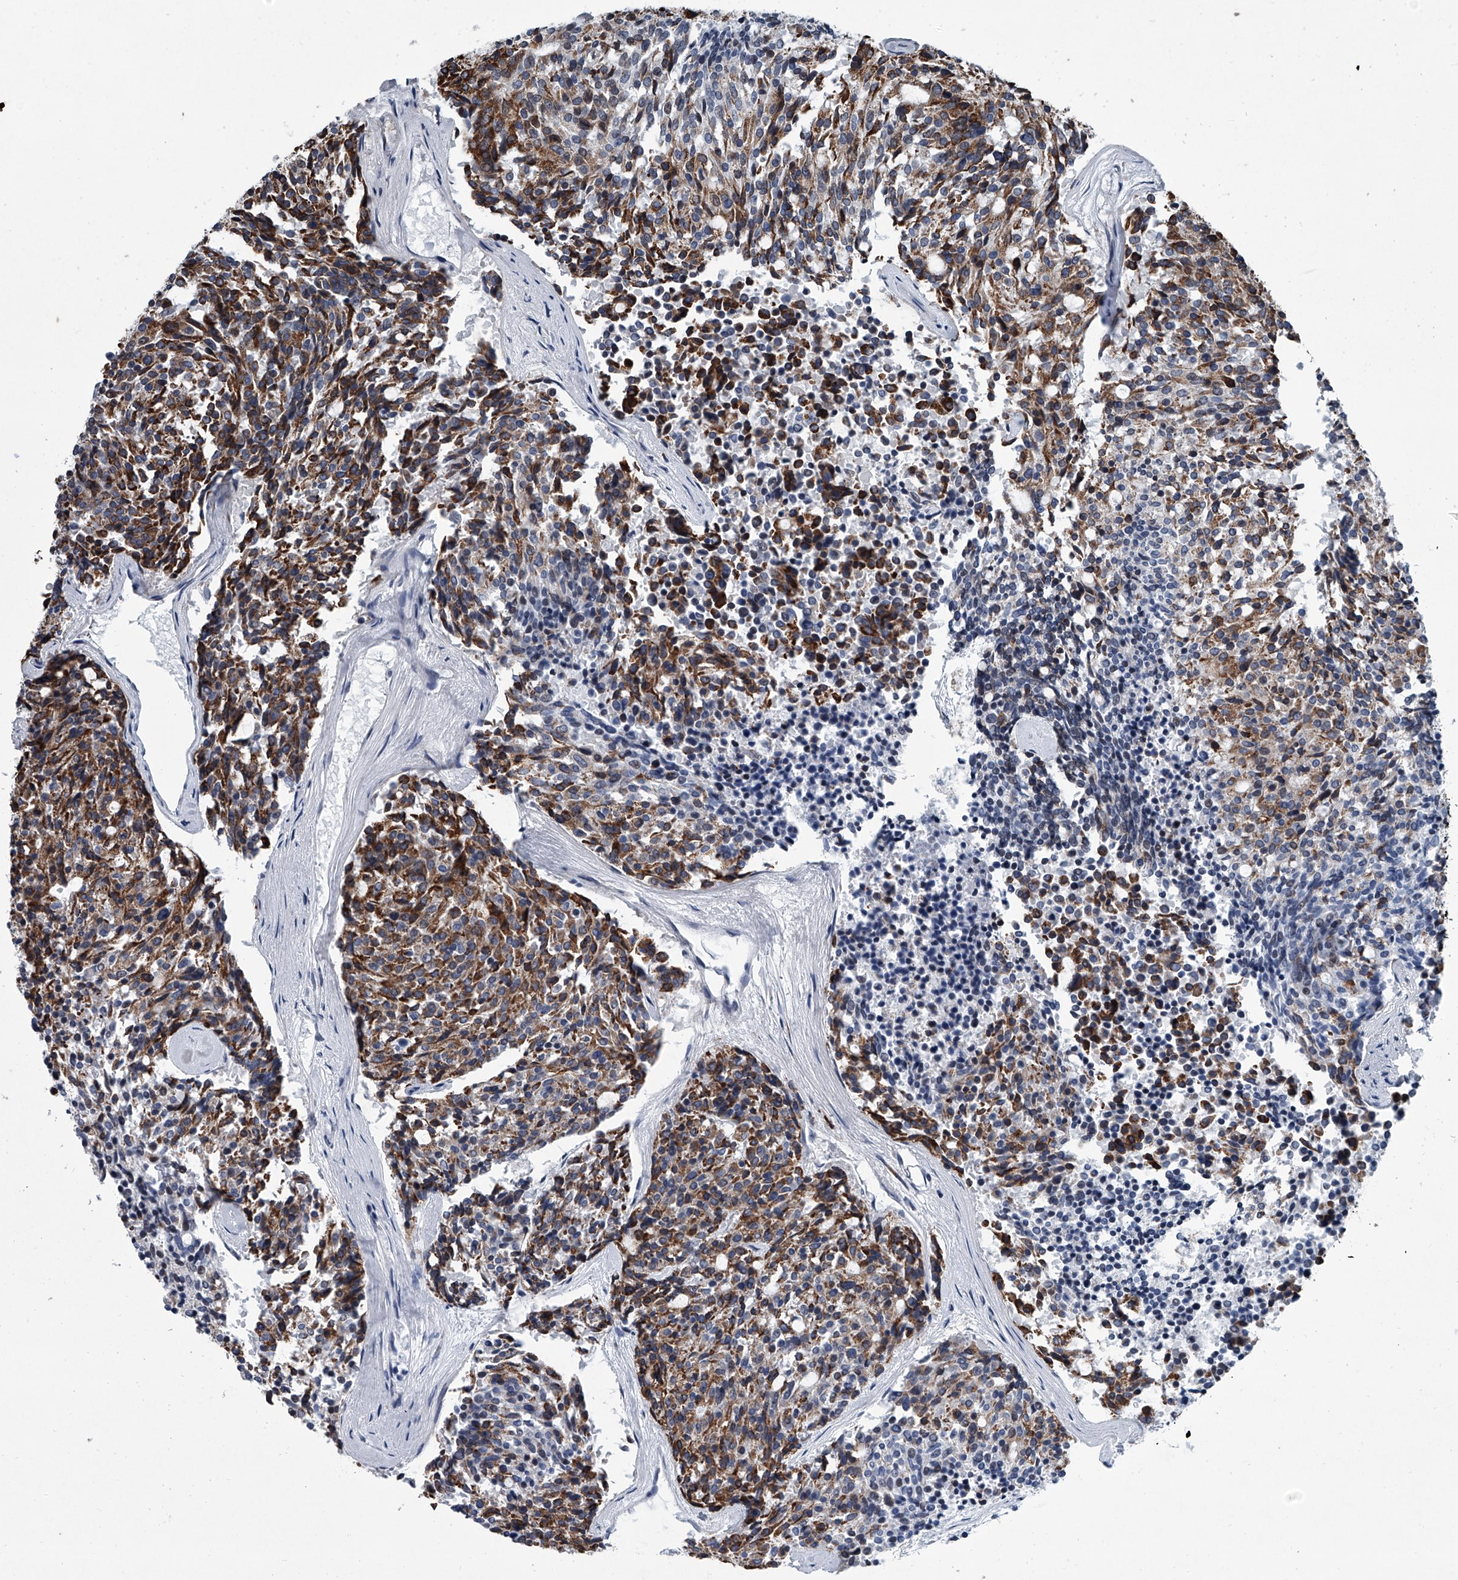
{"staining": {"intensity": "strong", "quantity": "25%-75%", "location": "cytoplasmic/membranous"}, "tissue": "carcinoid", "cell_type": "Tumor cells", "image_type": "cancer", "snomed": [{"axis": "morphology", "description": "Carcinoid, malignant, NOS"}, {"axis": "topography", "description": "Pancreas"}], "caption": "Human malignant carcinoid stained for a protein (brown) displays strong cytoplasmic/membranous positive expression in approximately 25%-75% of tumor cells.", "gene": "PPP2R5D", "patient": {"sex": "female", "age": 54}}